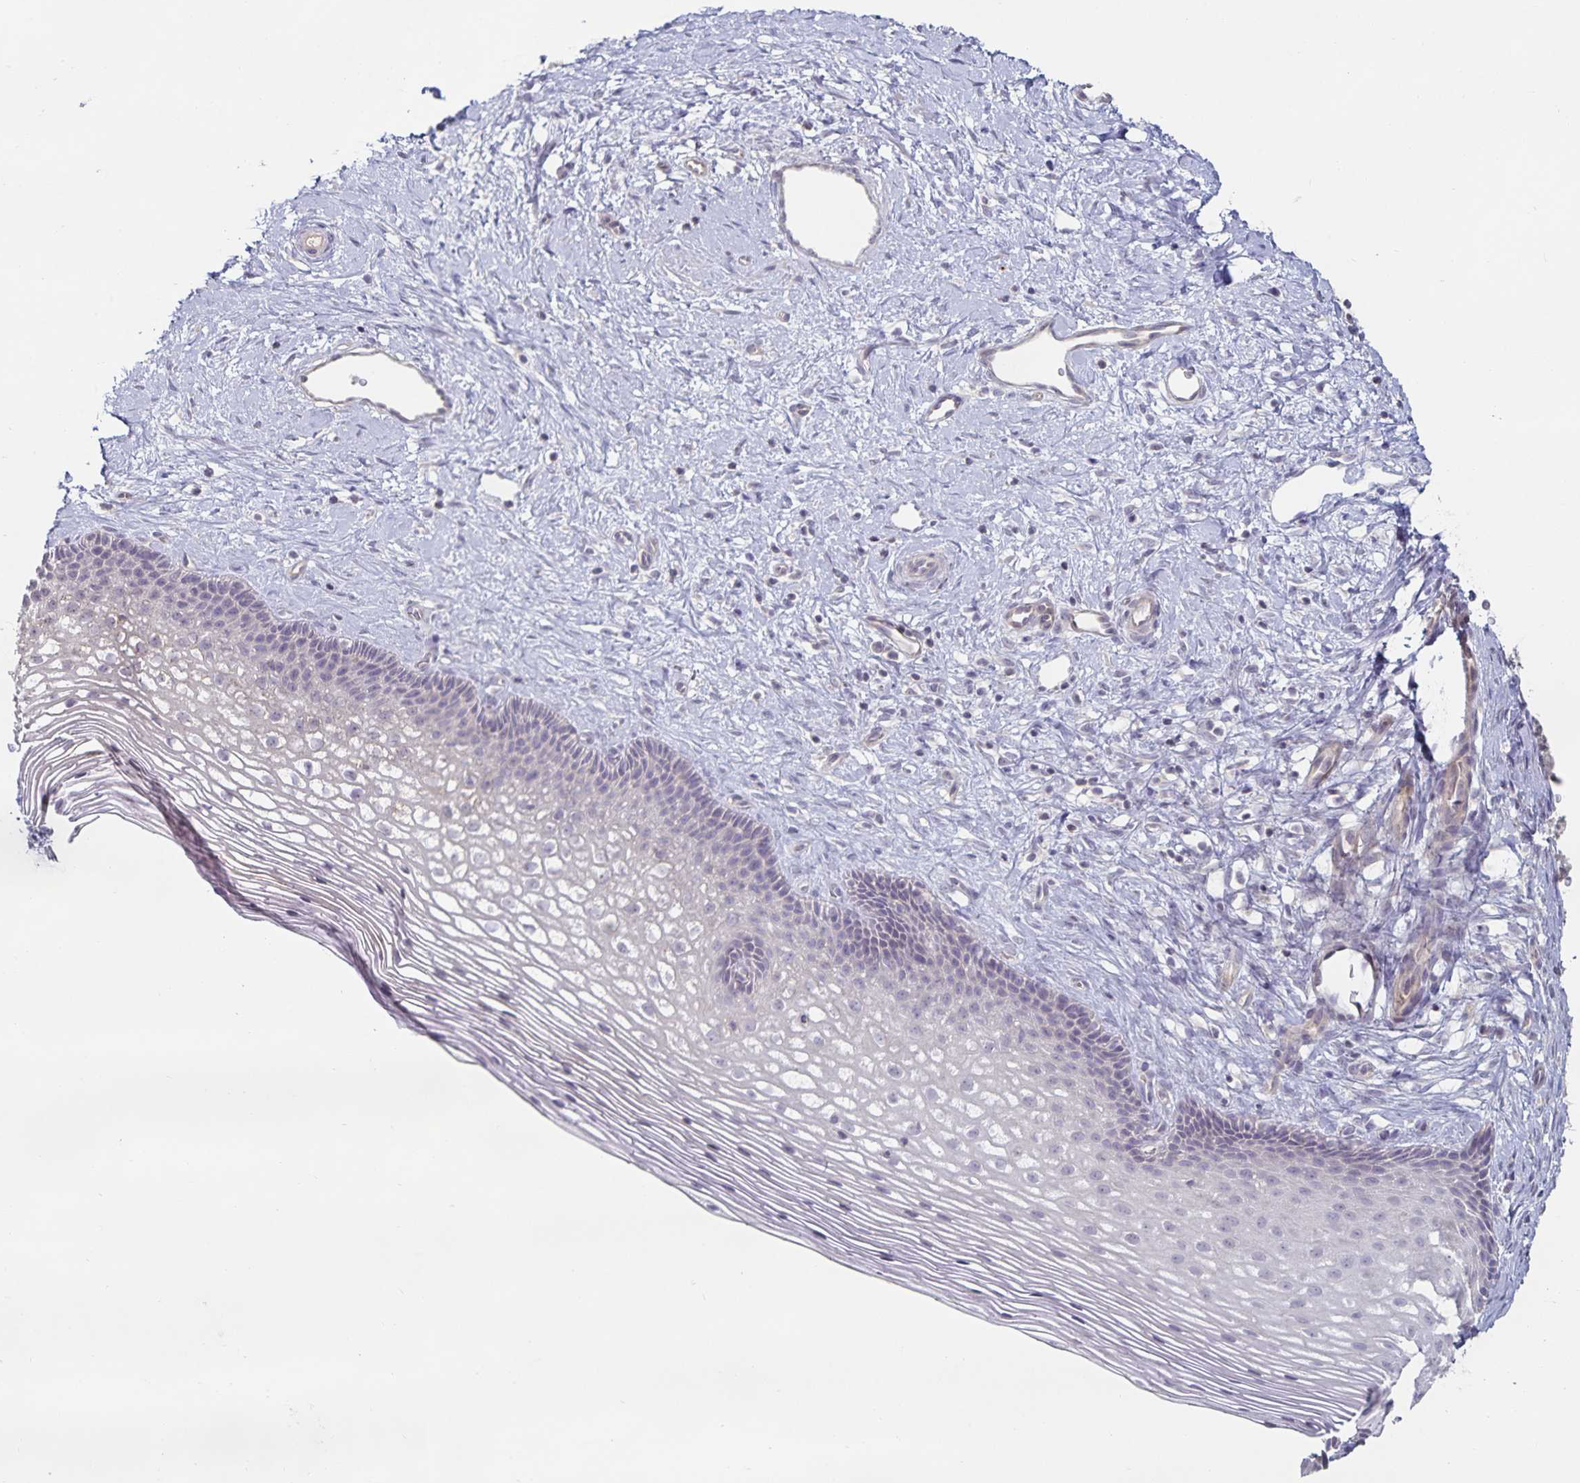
{"staining": {"intensity": "negative", "quantity": "none", "location": "none"}, "tissue": "cervix", "cell_type": "Glandular cells", "image_type": "normal", "snomed": [{"axis": "morphology", "description": "Normal tissue, NOS"}, {"axis": "topography", "description": "Cervix"}], "caption": "The image exhibits no significant staining in glandular cells of cervix.", "gene": "DNAH9", "patient": {"sex": "female", "age": 34}}